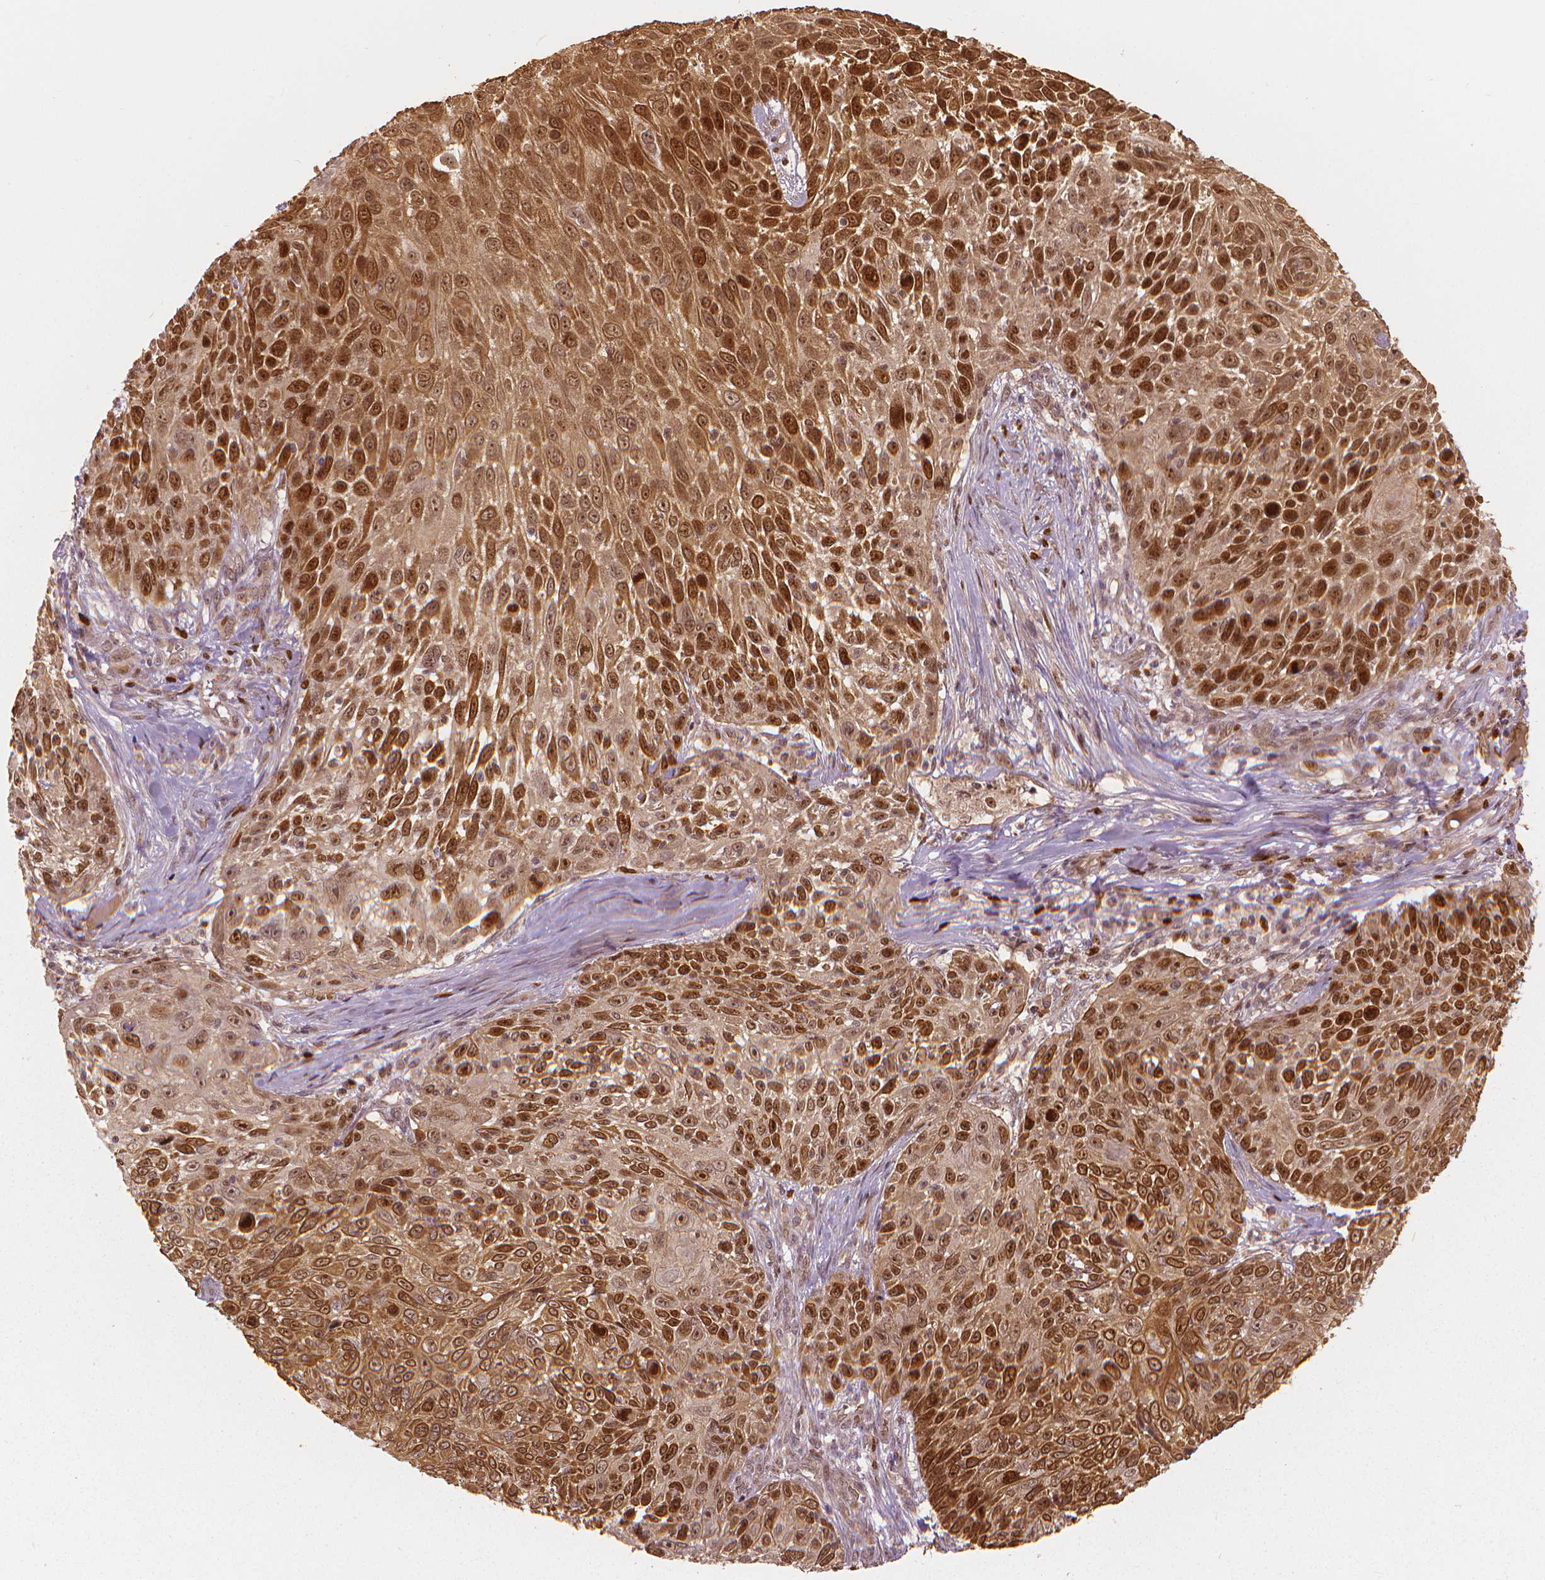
{"staining": {"intensity": "strong", "quantity": ">75%", "location": "nuclear"}, "tissue": "skin cancer", "cell_type": "Tumor cells", "image_type": "cancer", "snomed": [{"axis": "morphology", "description": "Squamous cell carcinoma, NOS"}, {"axis": "topography", "description": "Skin"}], "caption": "Skin squamous cell carcinoma tissue reveals strong nuclear expression in approximately >75% of tumor cells", "gene": "NSD2", "patient": {"sex": "male", "age": 92}}